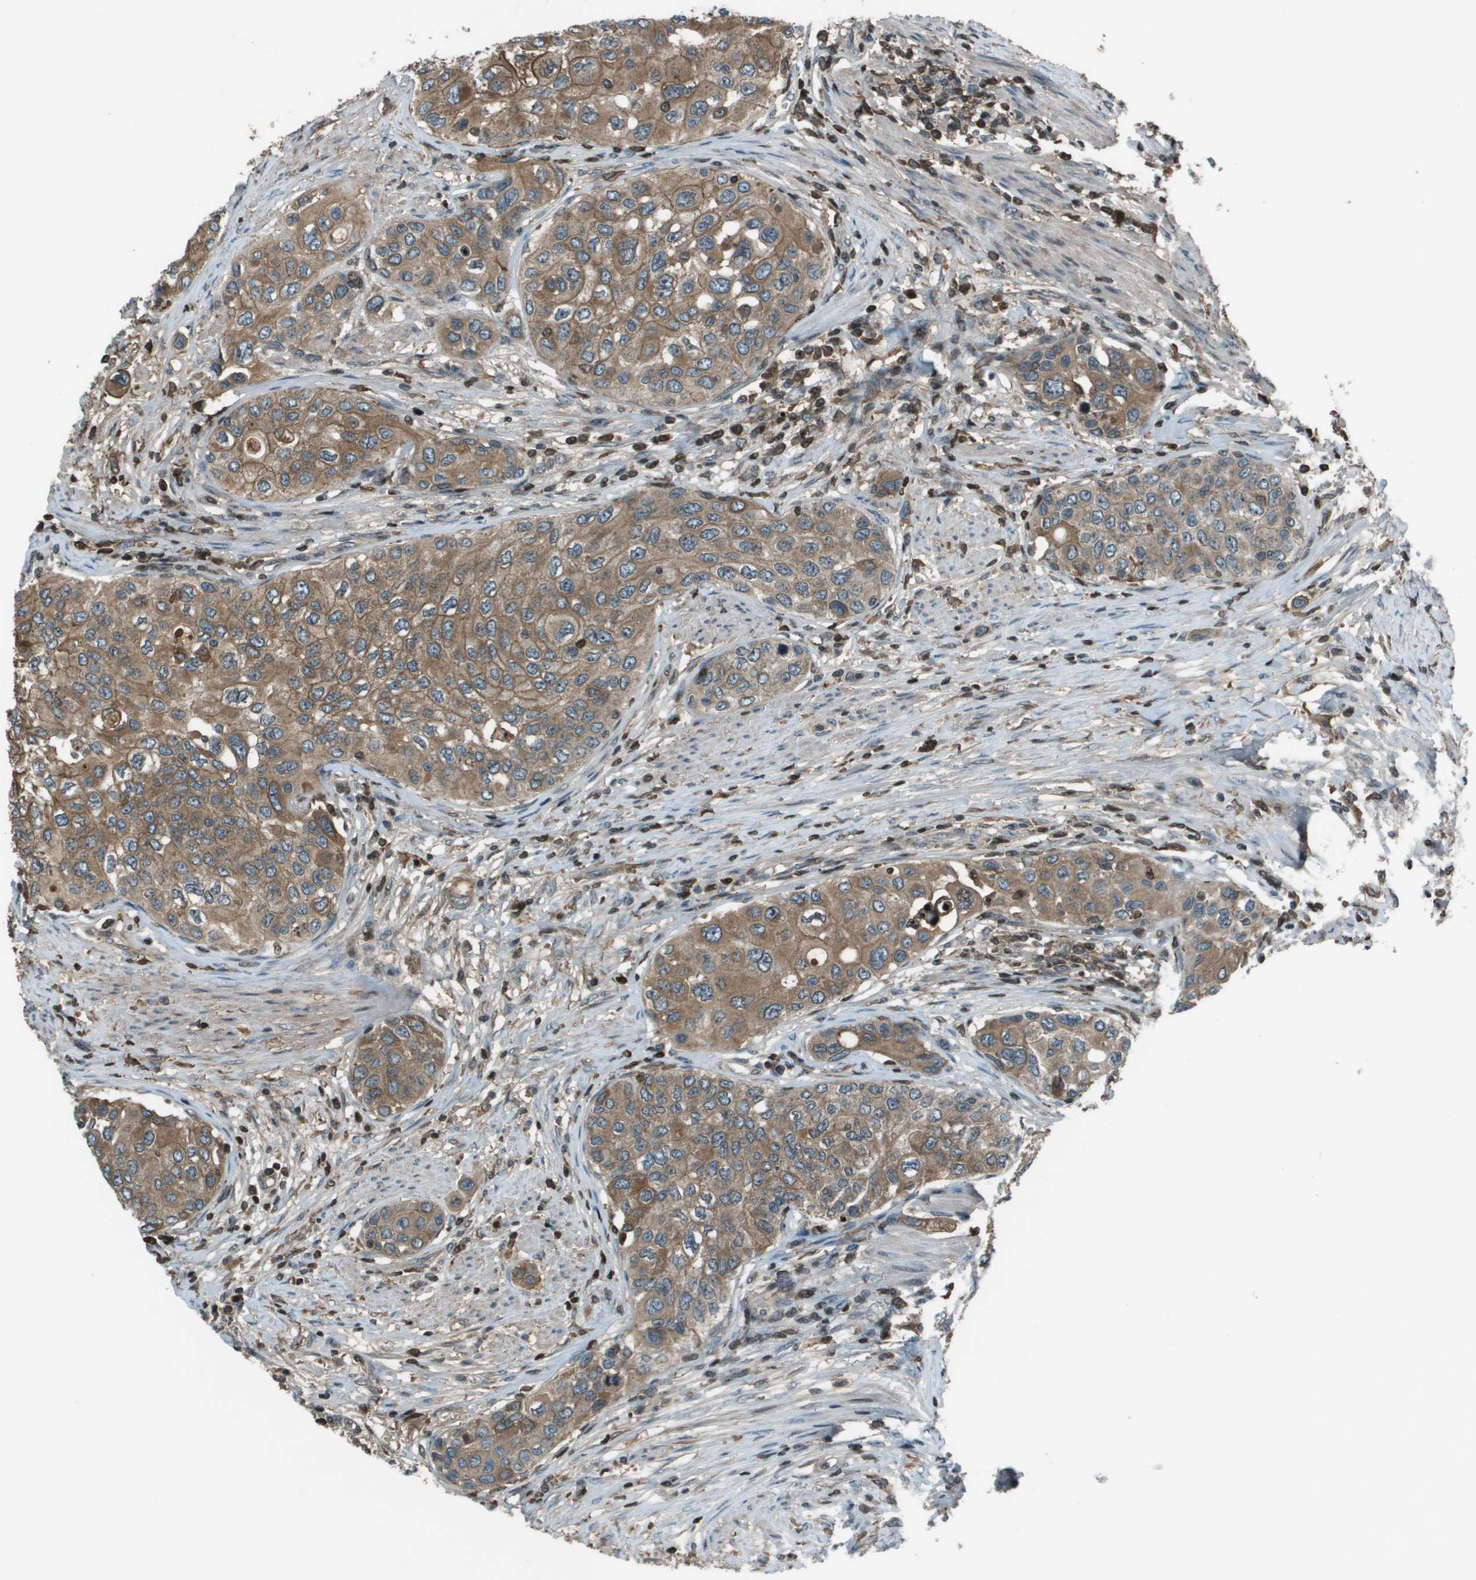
{"staining": {"intensity": "moderate", "quantity": ">75%", "location": "cytoplasmic/membranous"}, "tissue": "urothelial cancer", "cell_type": "Tumor cells", "image_type": "cancer", "snomed": [{"axis": "morphology", "description": "Urothelial carcinoma, High grade"}, {"axis": "topography", "description": "Urinary bladder"}], "caption": "Moderate cytoplasmic/membranous positivity is seen in about >75% of tumor cells in high-grade urothelial carcinoma.", "gene": "CXCL12", "patient": {"sex": "female", "age": 56}}